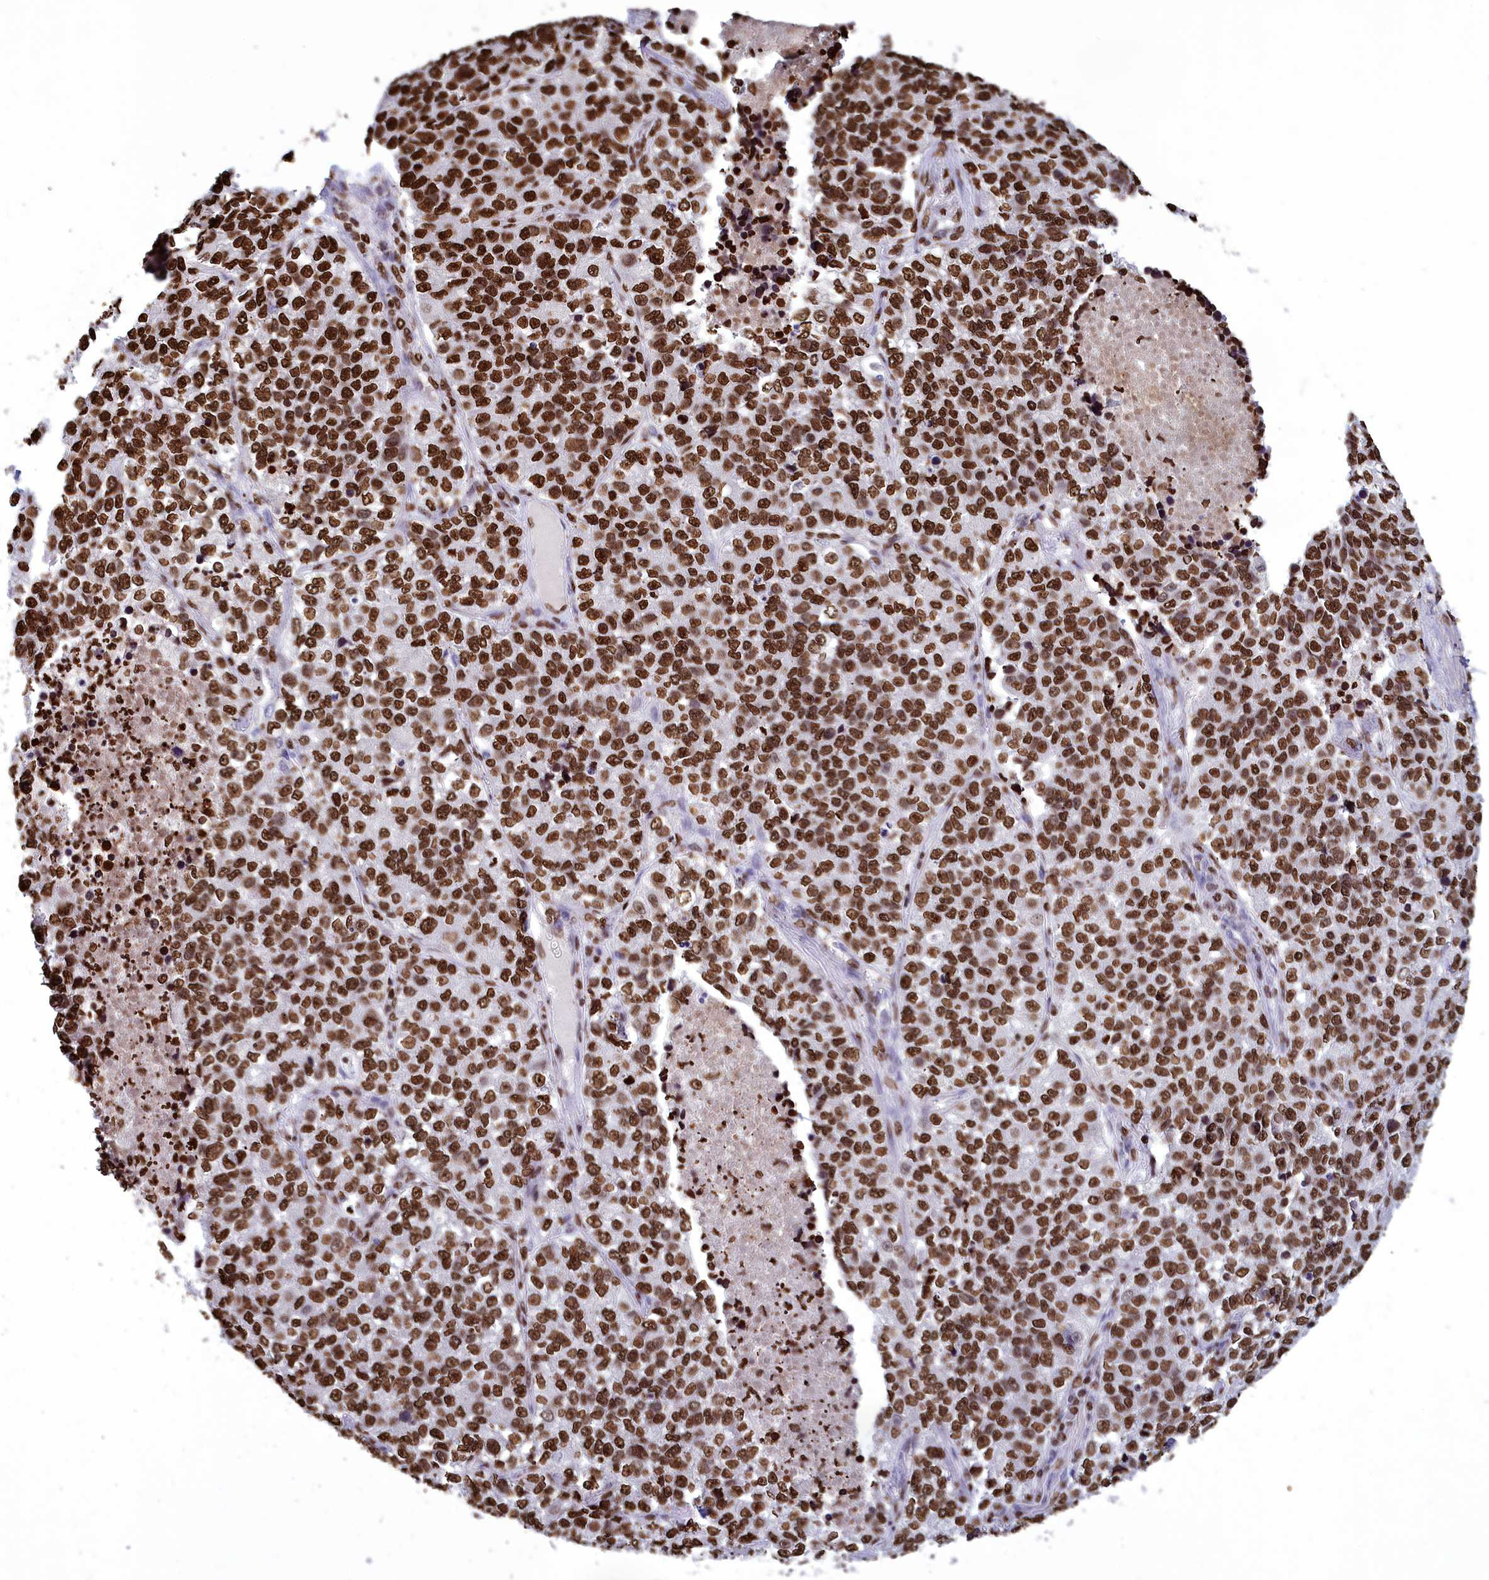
{"staining": {"intensity": "strong", "quantity": ">75%", "location": "nuclear"}, "tissue": "lung cancer", "cell_type": "Tumor cells", "image_type": "cancer", "snomed": [{"axis": "morphology", "description": "Adenocarcinoma, NOS"}, {"axis": "topography", "description": "Lung"}], "caption": "IHC photomicrograph of human lung cancer (adenocarcinoma) stained for a protein (brown), which exhibits high levels of strong nuclear staining in approximately >75% of tumor cells.", "gene": "AKAP17A", "patient": {"sex": "male", "age": 49}}